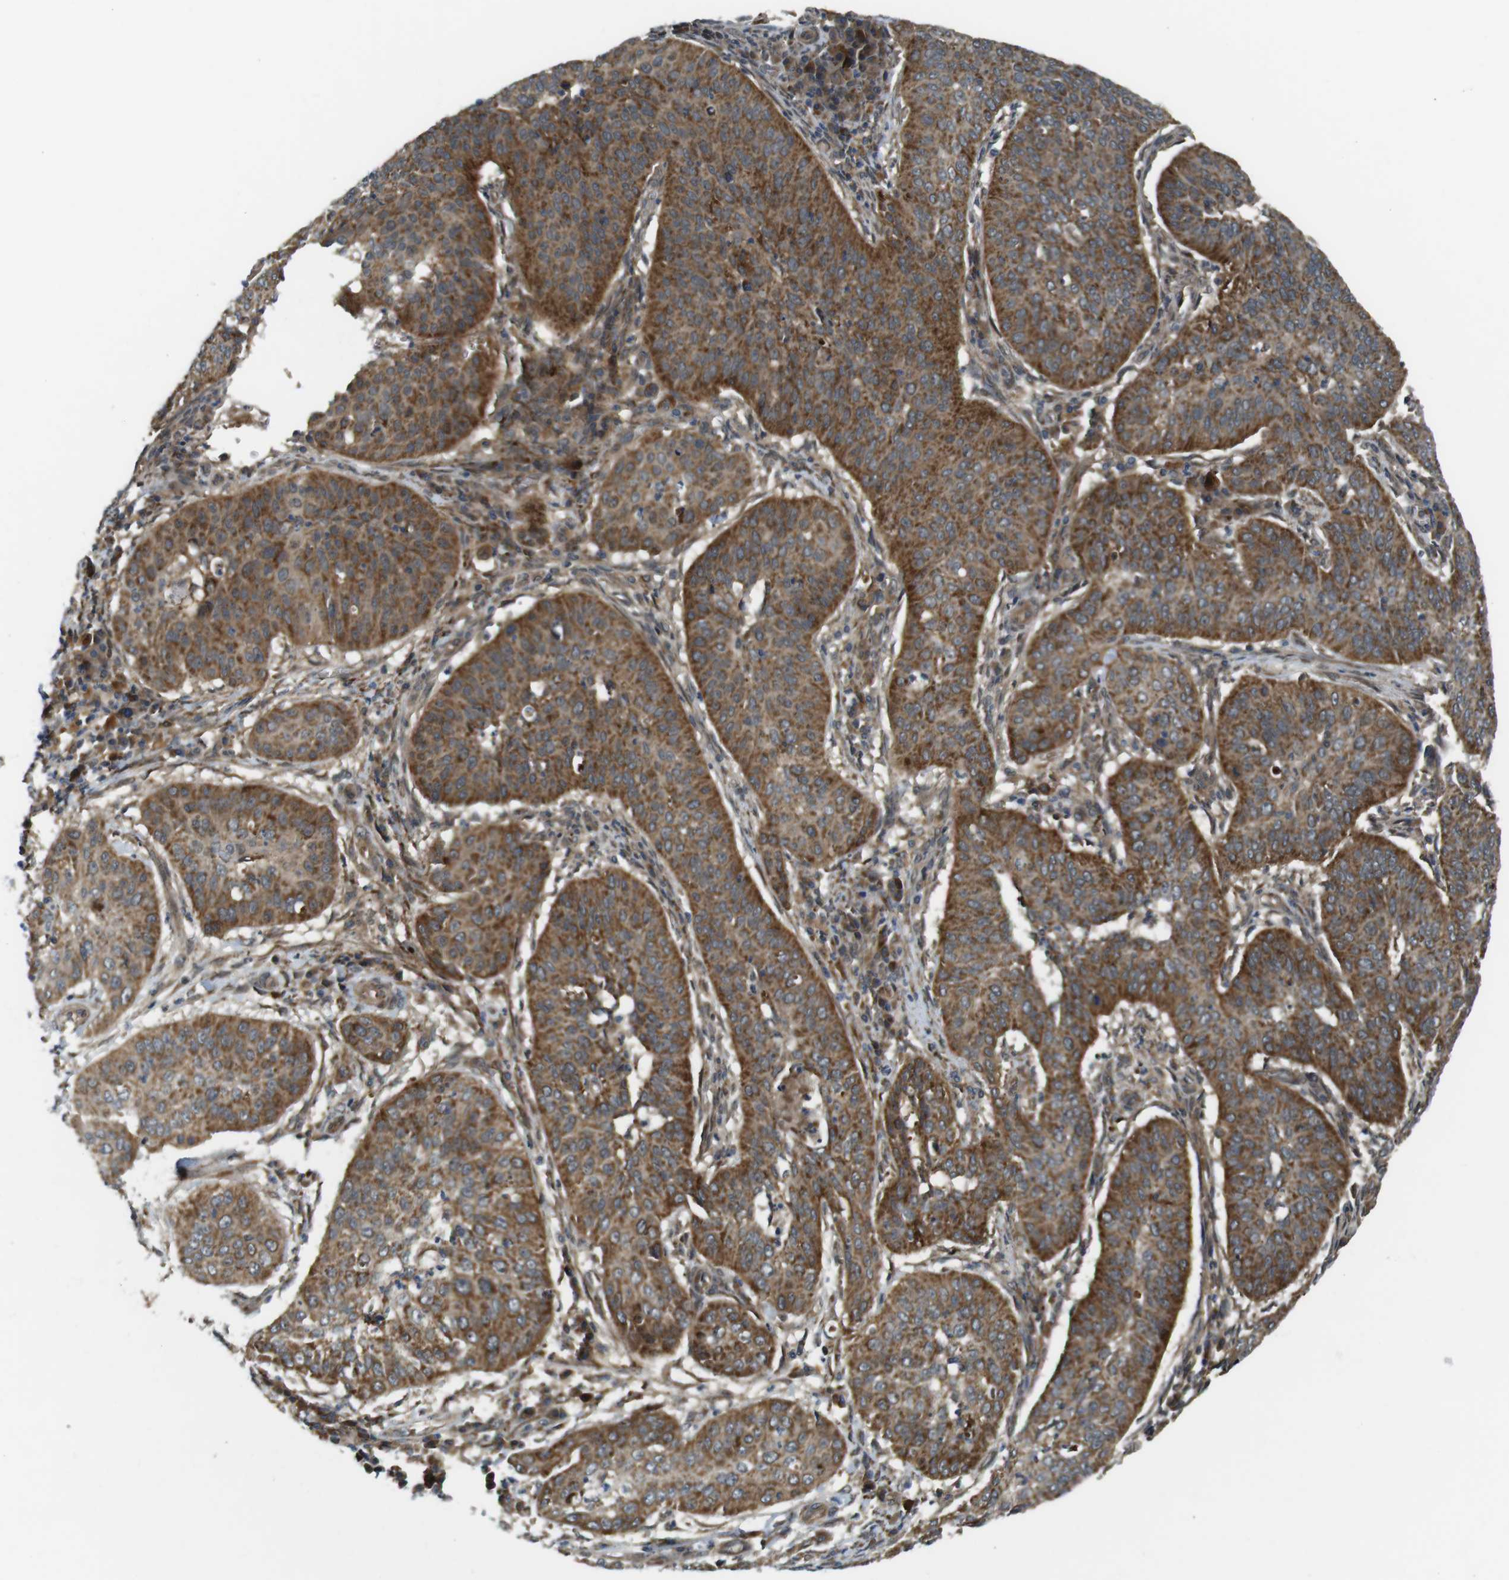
{"staining": {"intensity": "moderate", "quantity": ">75%", "location": "cytoplasmic/membranous"}, "tissue": "cervical cancer", "cell_type": "Tumor cells", "image_type": "cancer", "snomed": [{"axis": "morphology", "description": "Normal tissue, NOS"}, {"axis": "morphology", "description": "Squamous cell carcinoma, NOS"}, {"axis": "topography", "description": "Cervix"}], "caption": "Immunohistochemical staining of human cervical cancer demonstrates moderate cytoplasmic/membranous protein staining in about >75% of tumor cells.", "gene": "IFFO2", "patient": {"sex": "female", "age": 39}}